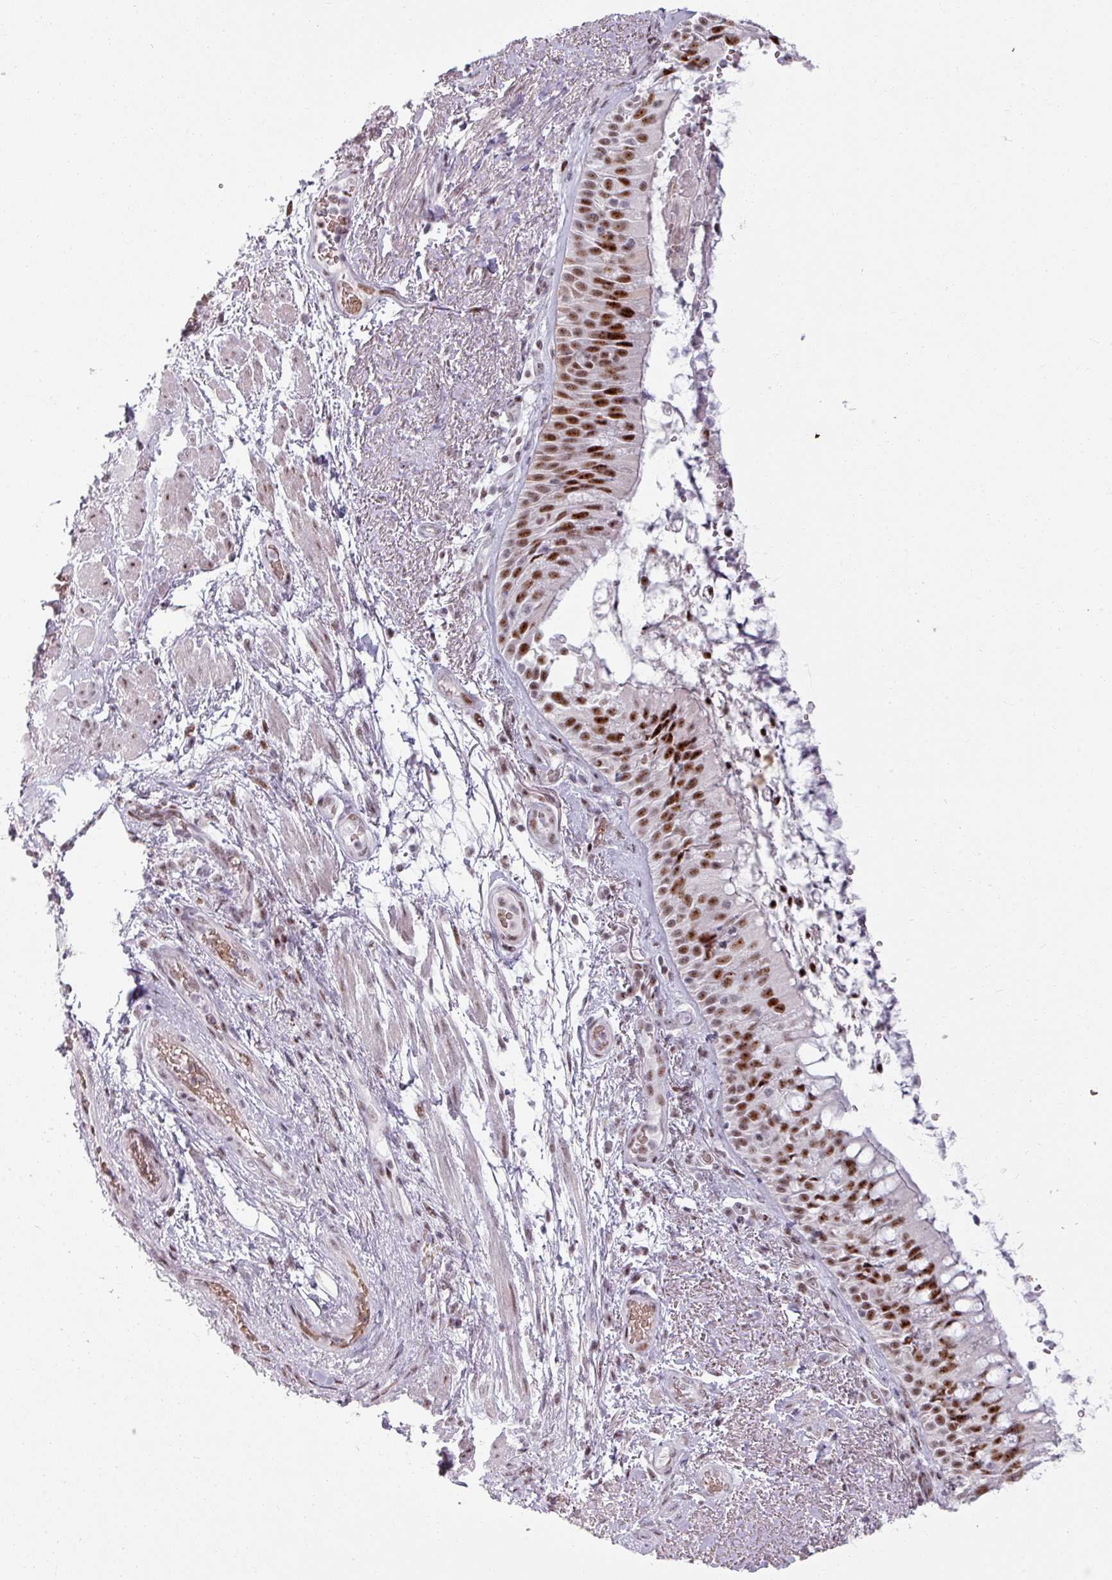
{"staining": {"intensity": "strong", "quantity": ">75%", "location": "nuclear"}, "tissue": "bronchus", "cell_type": "Respiratory epithelial cells", "image_type": "normal", "snomed": [{"axis": "morphology", "description": "Normal tissue, NOS"}, {"axis": "topography", "description": "Cartilage tissue"}, {"axis": "topography", "description": "Bronchus"}], "caption": "DAB immunohistochemical staining of normal bronchus exhibits strong nuclear protein positivity in about >75% of respiratory epithelial cells. Nuclei are stained in blue.", "gene": "NCOR1", "patient": {"sex": "male", "age": 63}}